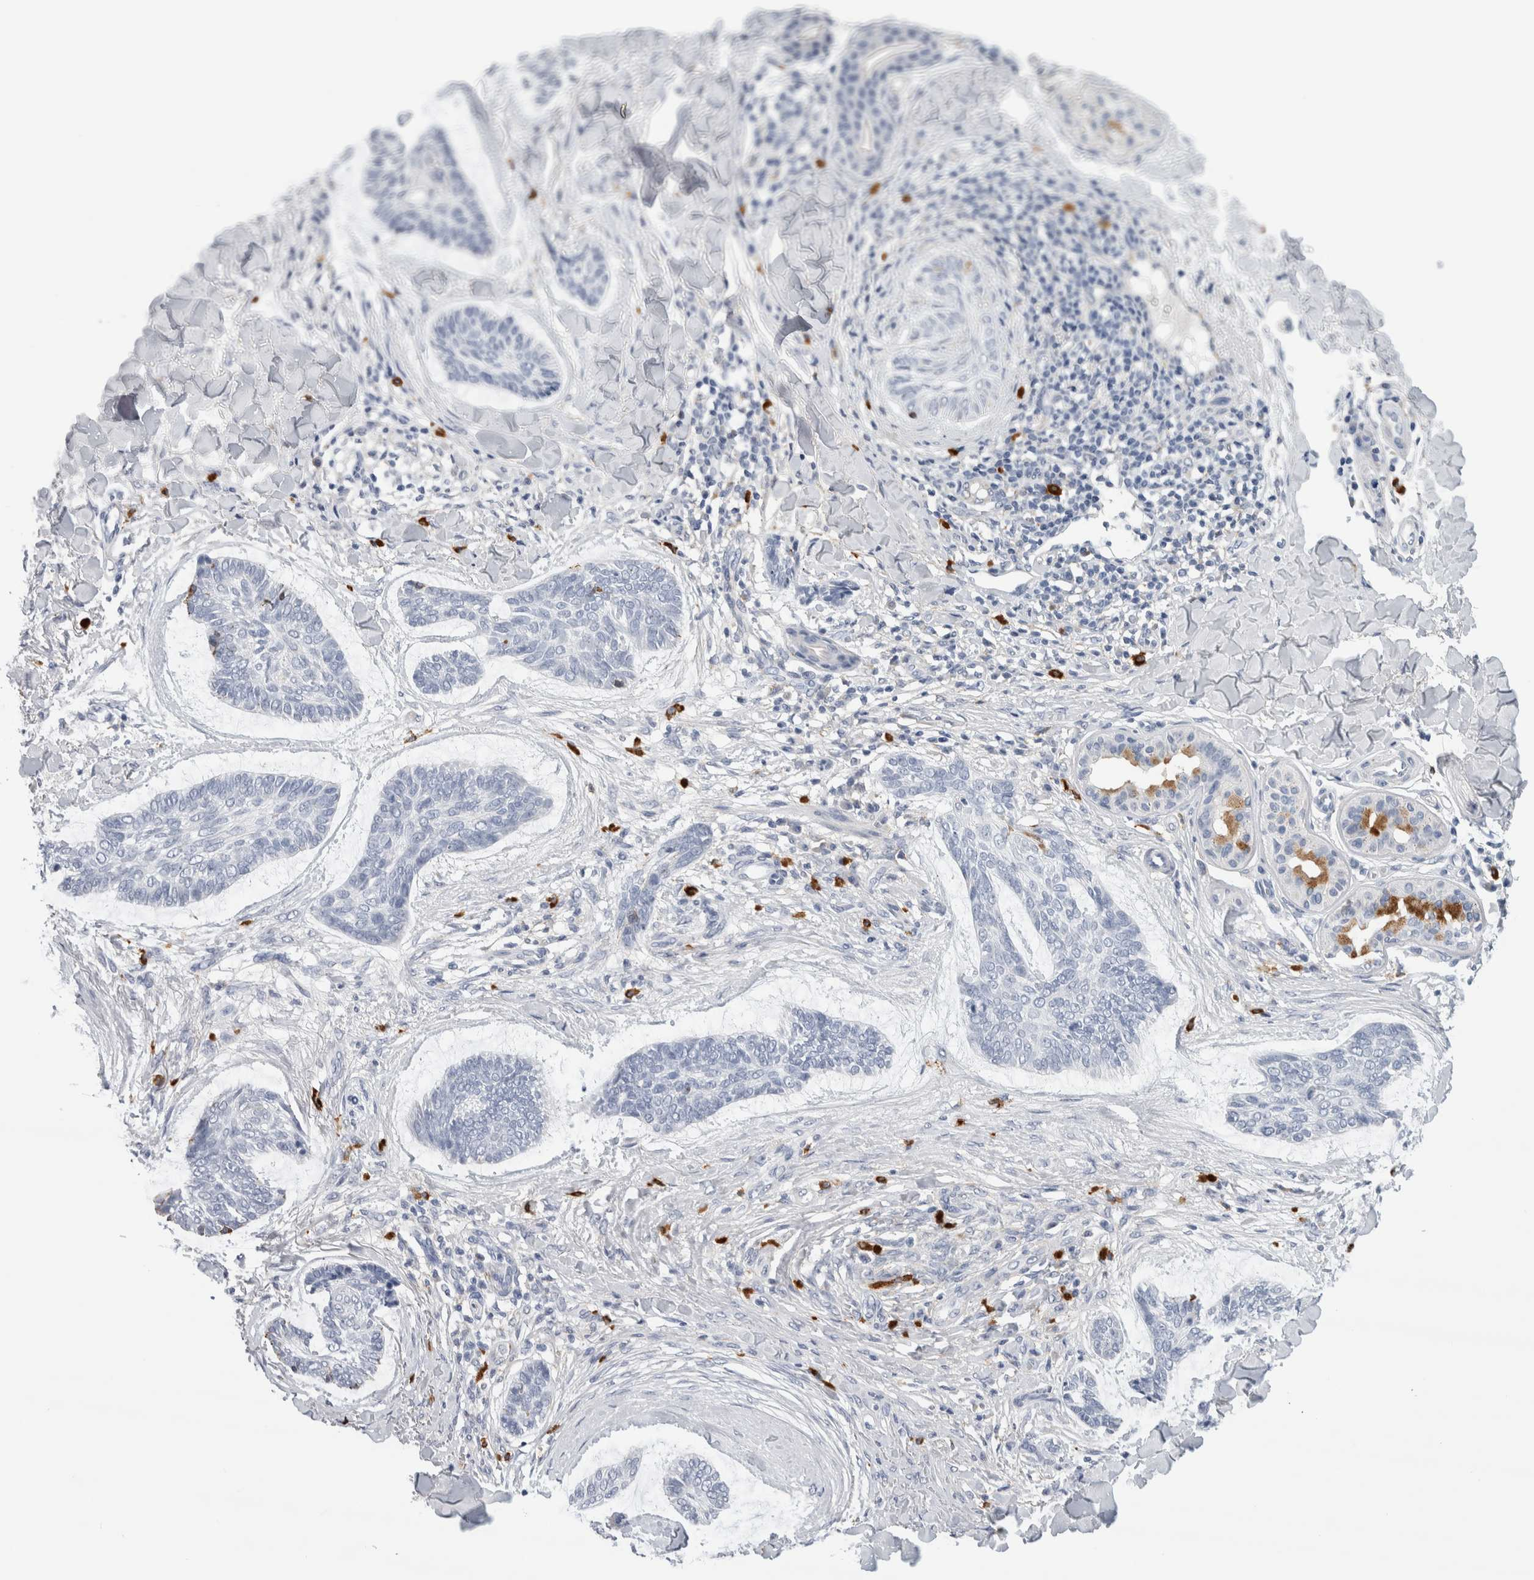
{"staining": {"intensity": "negative", "quantity": "none", "location": "none"}, "tissue": "skin cancer", "cell_type": "Tumor cells", "image_type": "cancer", "snomed": [{"axis": "morphology", "description": "Basal cell carcinoma"}, {"axis": "topography", "description": "Skin"}], "caption": "An image of human basal cell carcinoma (skin) is negative for staining in tumor cells. (DAB (3,3'-diaminobenzidine) IHC, high magnification).", "gene": "CD63", "patient": {"sex": "male", "age": 43}}